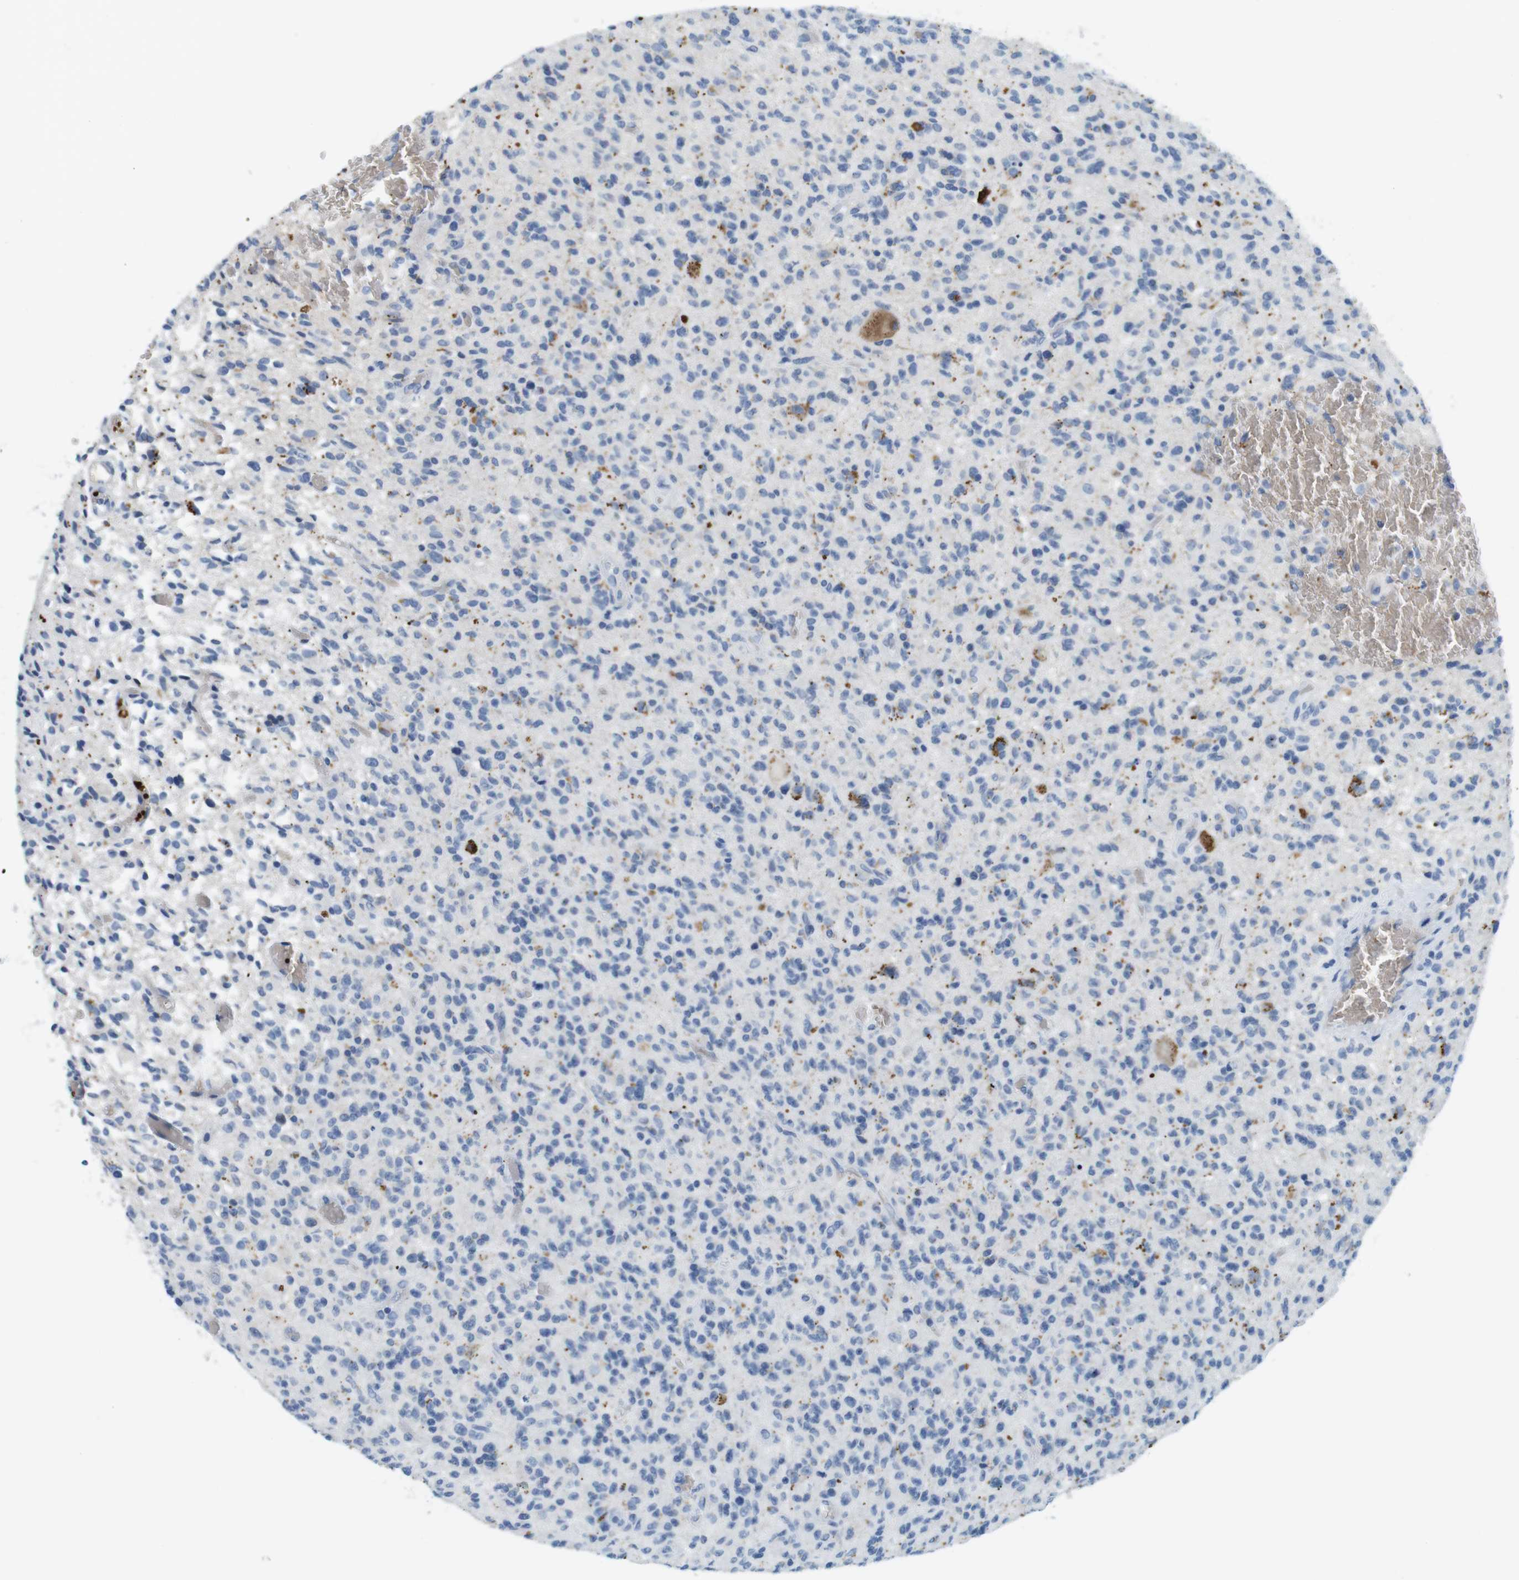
{"staining": {"intensity": "negative", "quantity": "none", "location": "none"}, "tissue": "glioma", "cell_type": "Tumor cells", "image_type": "cancer", "snomed": [{"axis": "morphology", "description": "Glioma, malignant, High grade"}, {"axis": "topography", "description": "Brain"}], "caption": "High-grade glioma (malignant) was stained to show a protein in brown. There is no significant positivity in tumor cells. (DAB immunohistochemistry visualized using brightfield microscopy, high magnification).", "gene": "TFAP2C", "patient": {"sex": "male", "age": 71}}